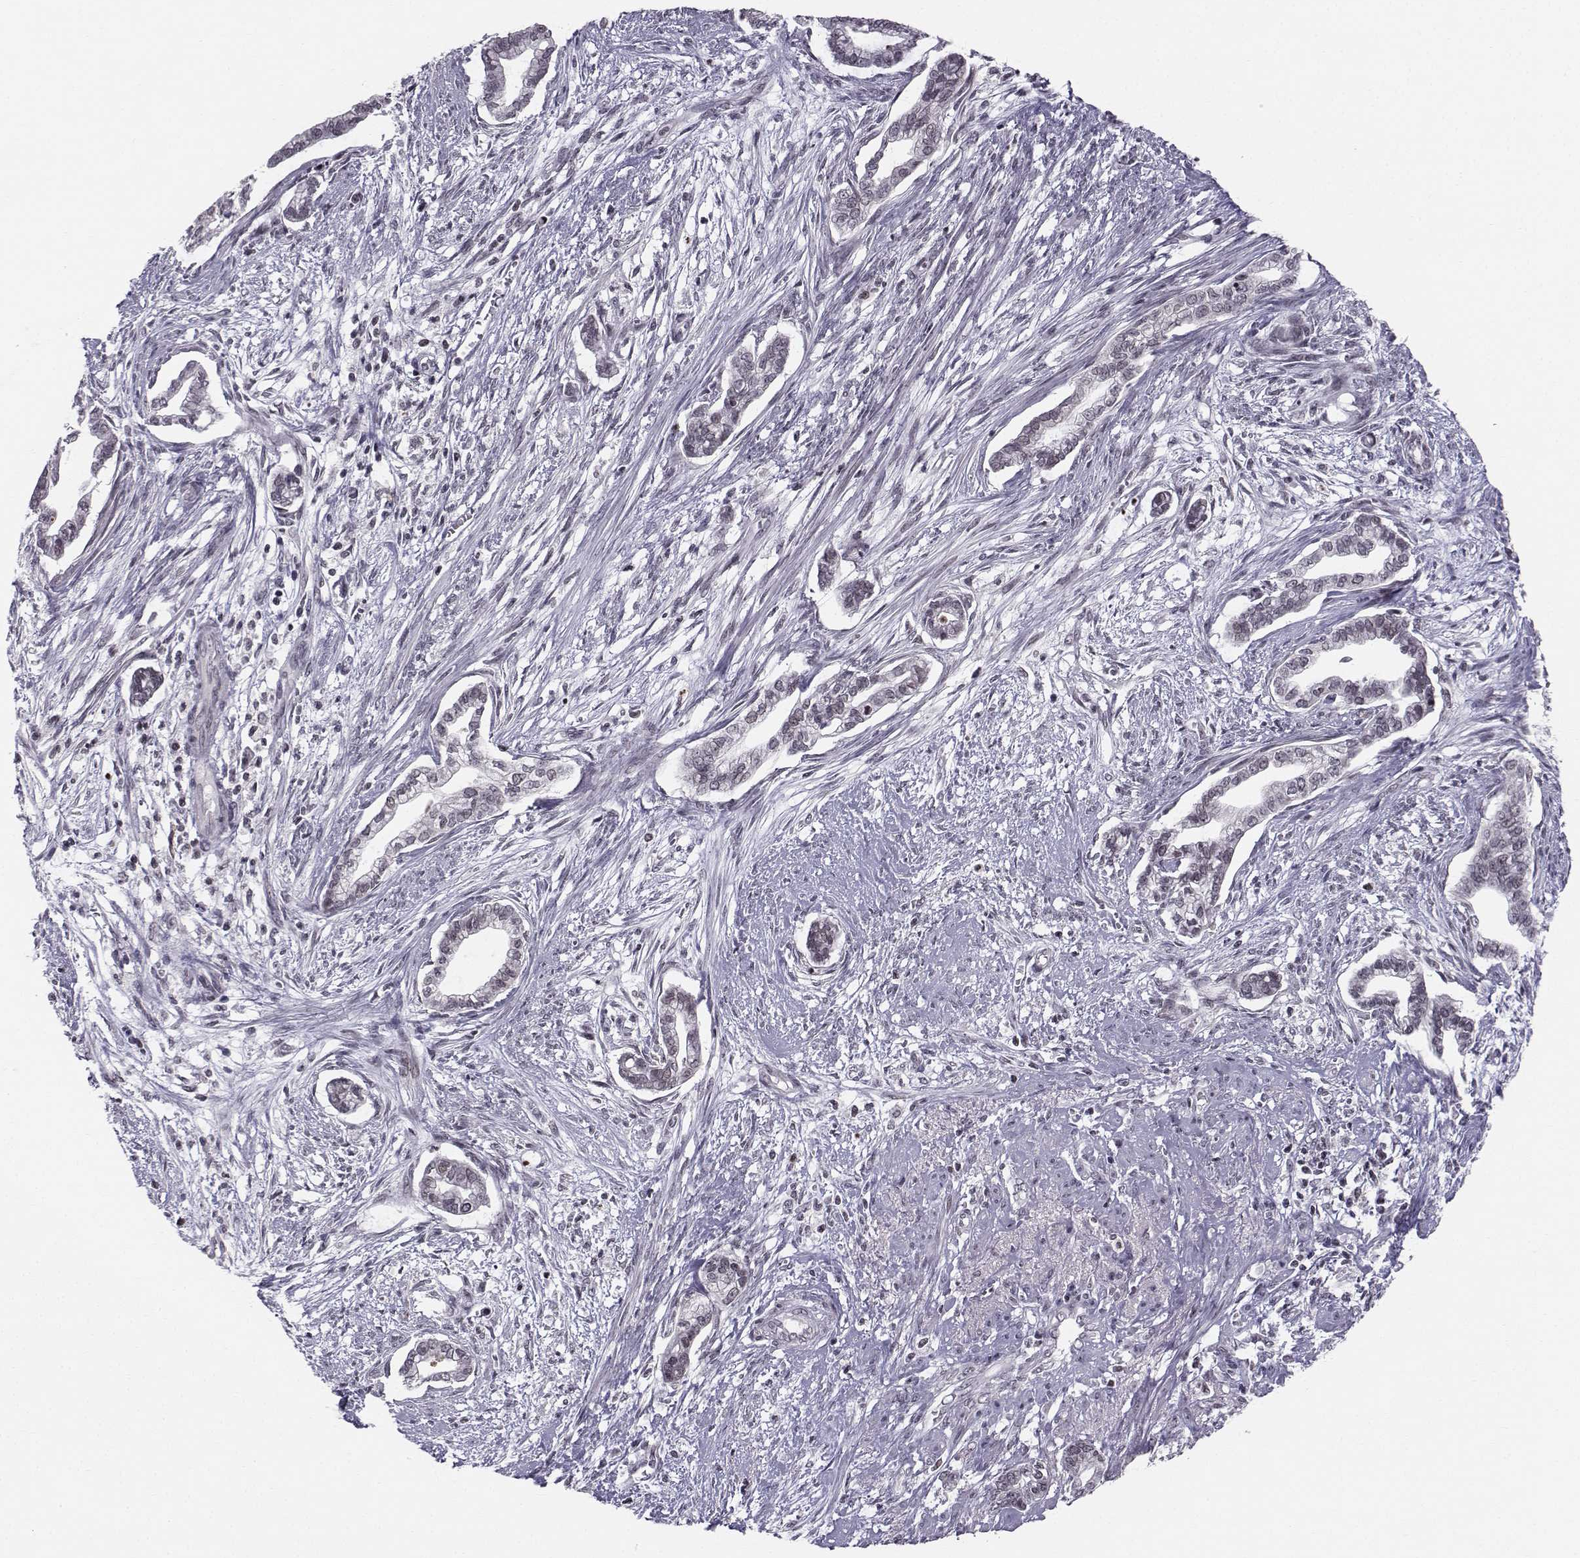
{"staining": {"intensity": "negative", "quantity": "none", "location": "none"}, "tissue": "cervical cancer", "cell_type": "Tumor cells", "image_type": "cancer", "snomed": [{"axis": "morphology", "description": "Adenocarcinoma, NOS"}, {"axis": "topography", "description": "Cervix"}], "caption": "The photomicrograph shows no staining of tumor cells in cervical cancer.", "gene": "MARCHF4", "patient": {"sex": "female", "age": 62}}